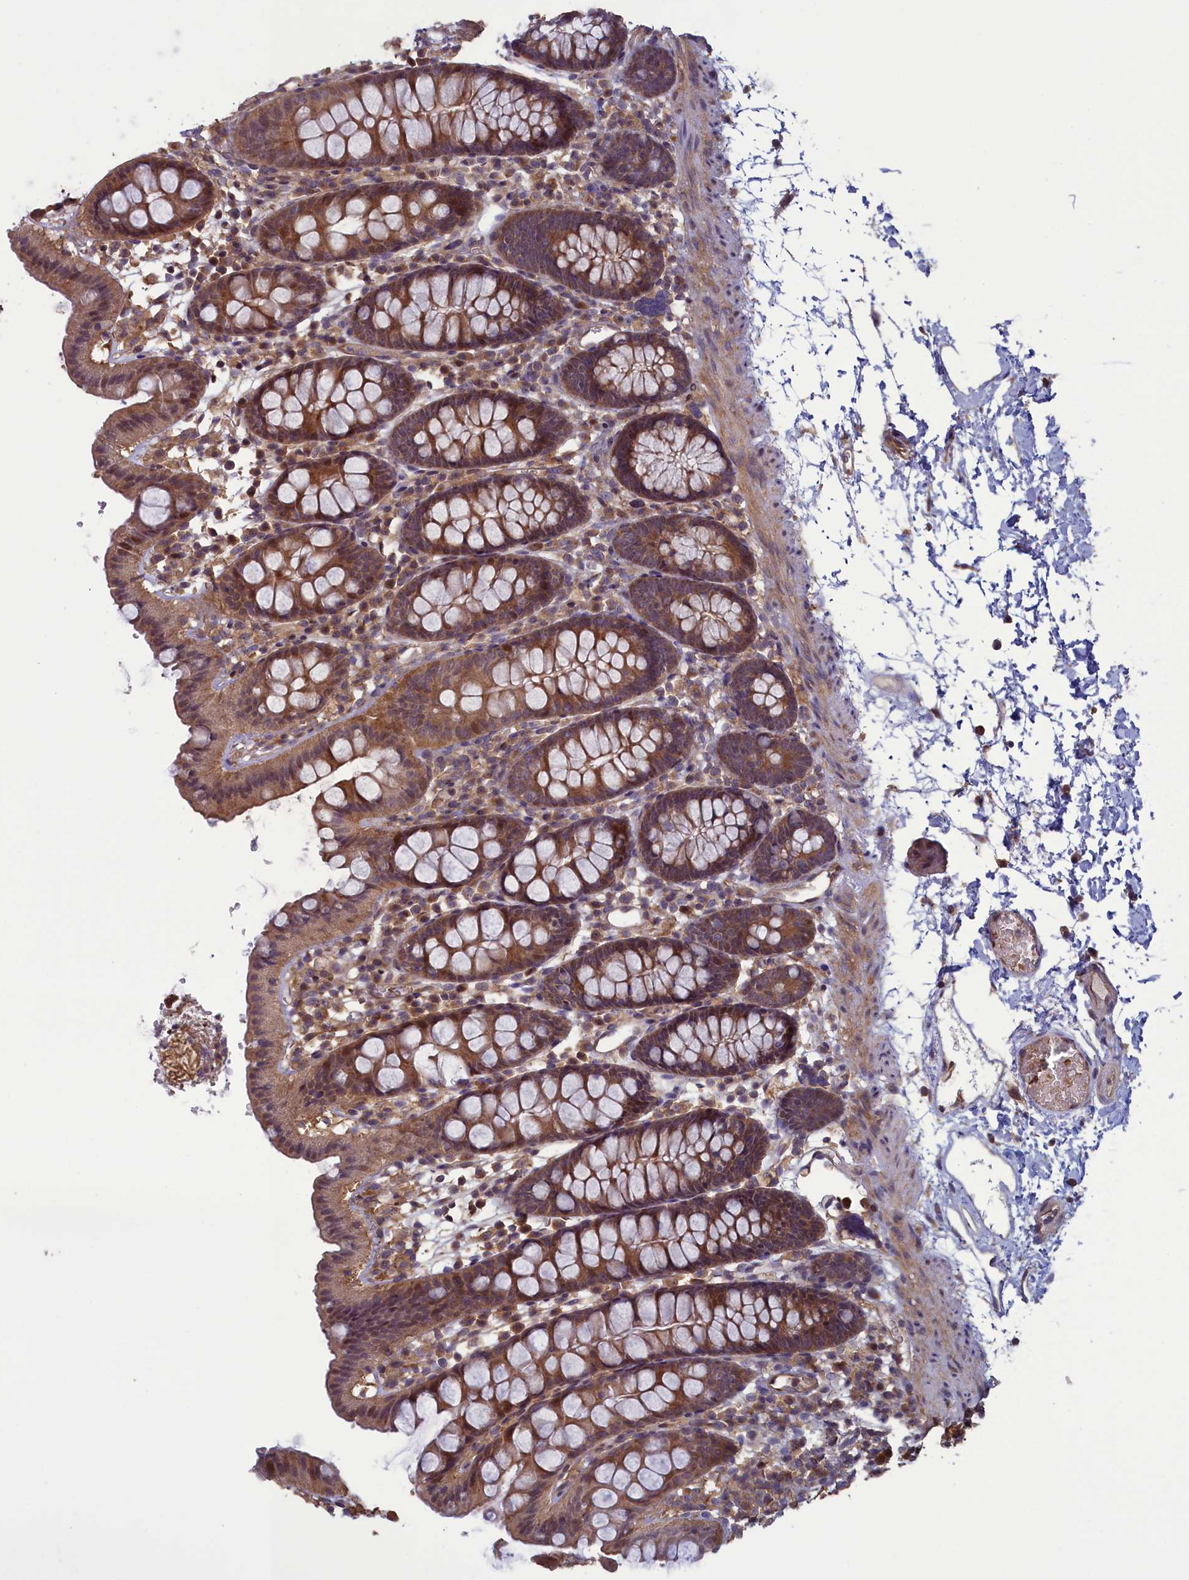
{"staining": {"intensity": "weak", "quantity": ">75%", "location": "cytoplasmic/membranous"}, "tissue": "colon", "cell_type": "Endothelial cells", "image_type": "normal", "snomed": [{"axis": "morphology", "description": "Normal tissue, NOS"}, {"axis": "topography", "description": "Colon"}], "caption": "Normal colon reveals weak cytoplasmic/membranous staining in approximately >75% of endothelial cells, visualized by immunohistochemistry. (IHC, brightfield microscopy, high magnification).", "gene": "CIAO2B", "patient": {"sex": "male", "age": 75}}